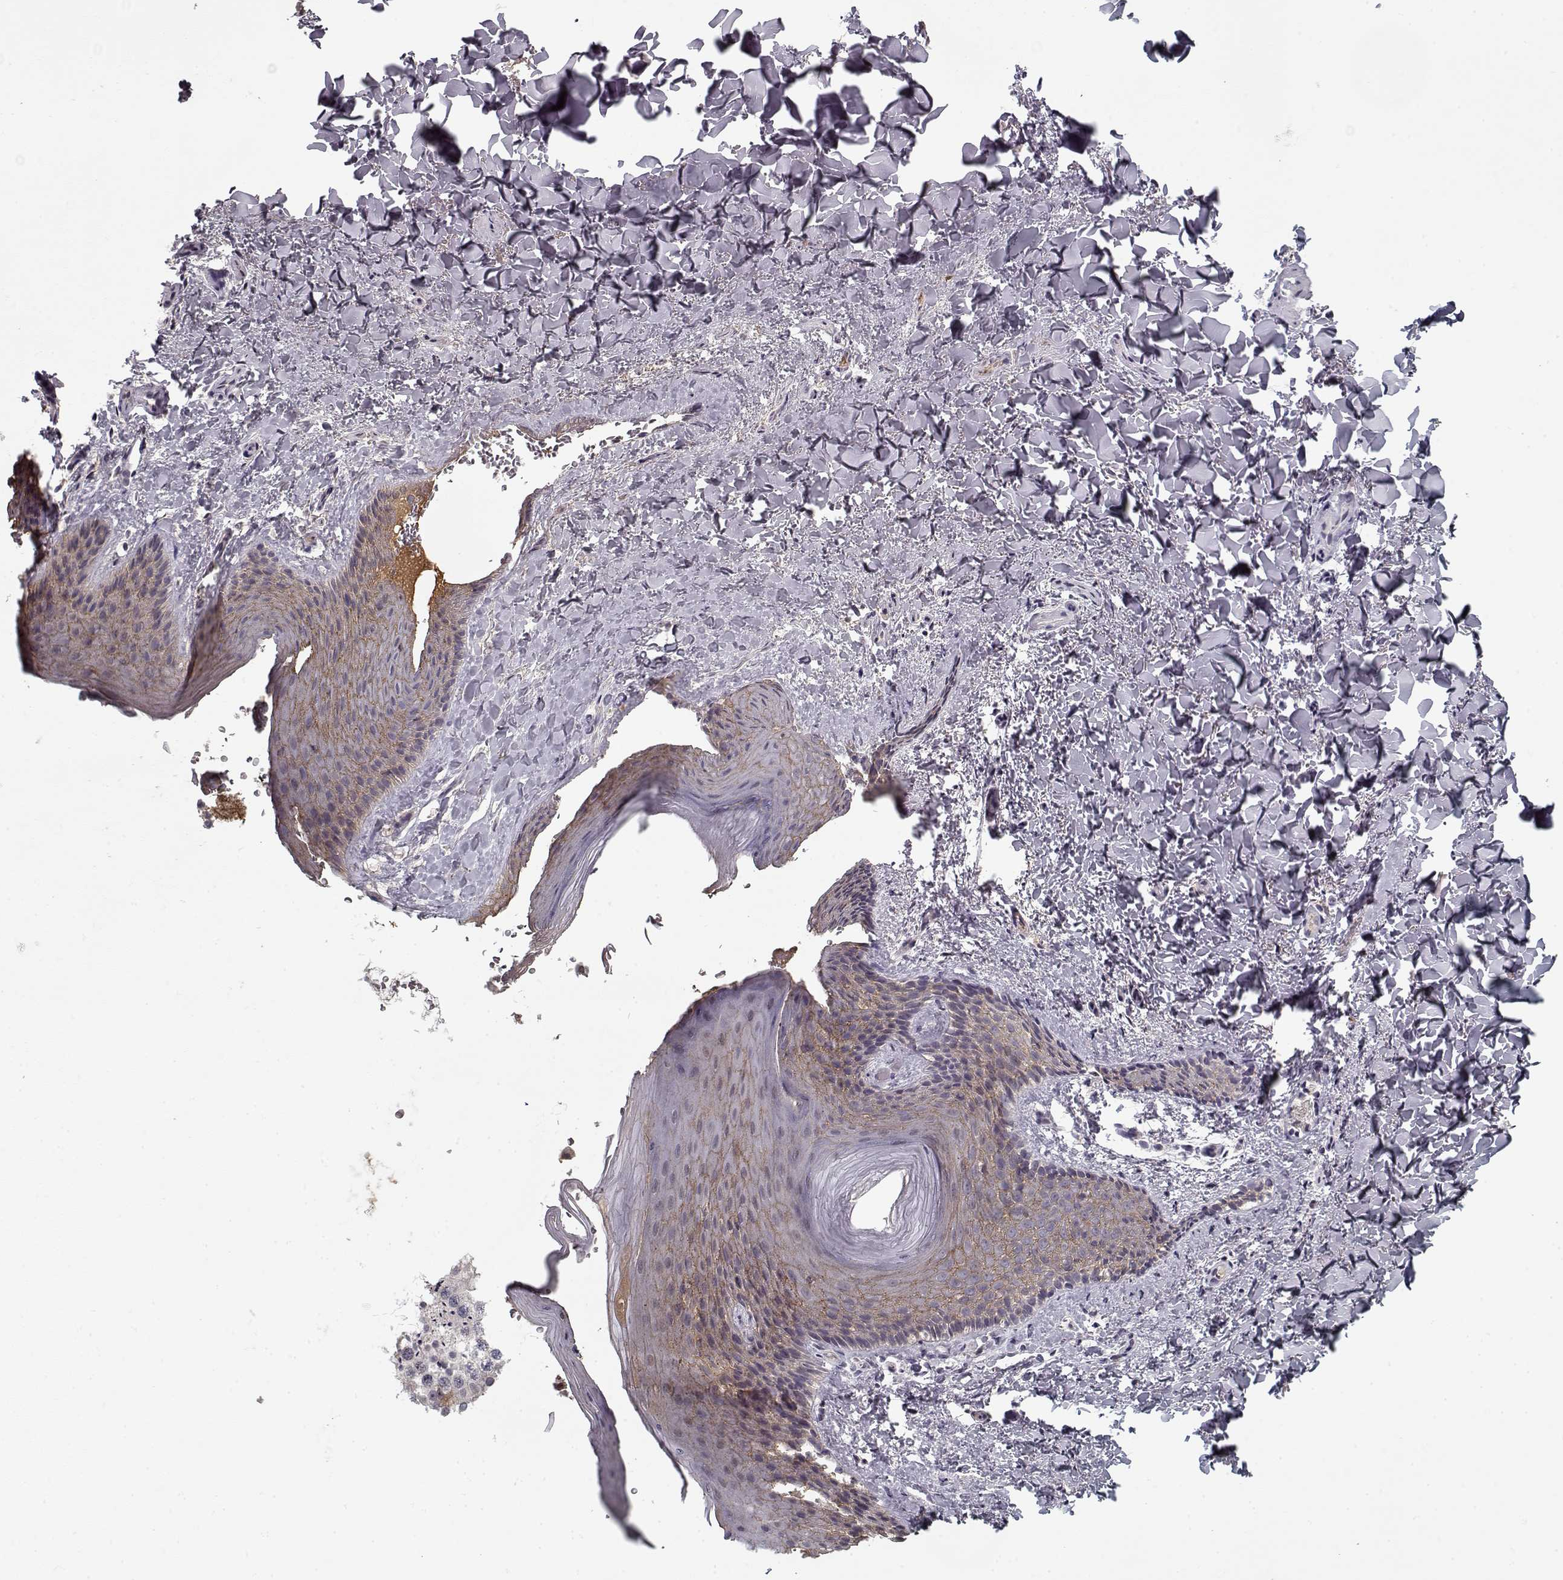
{"staining": {"intensity": "weak", "quantity": "25%-75%", "location": "cytoplasmic/membranous"}, "tissue": "skin", "cell_type": "Epidermal cells", "image_type": "normal", "snomed": [{"axis": "morphology", "description": "Normal tissue, NOS"}, {"axis": "topography", "description": "Anal"}], "caption": "Protein analysis of benign skin demonstrates weak cytoplasmic/membranous expression in approximately 25%-75% of epidermal cells.", "gene": "AFM", "patient": {"sex": "male", "age": 36}}